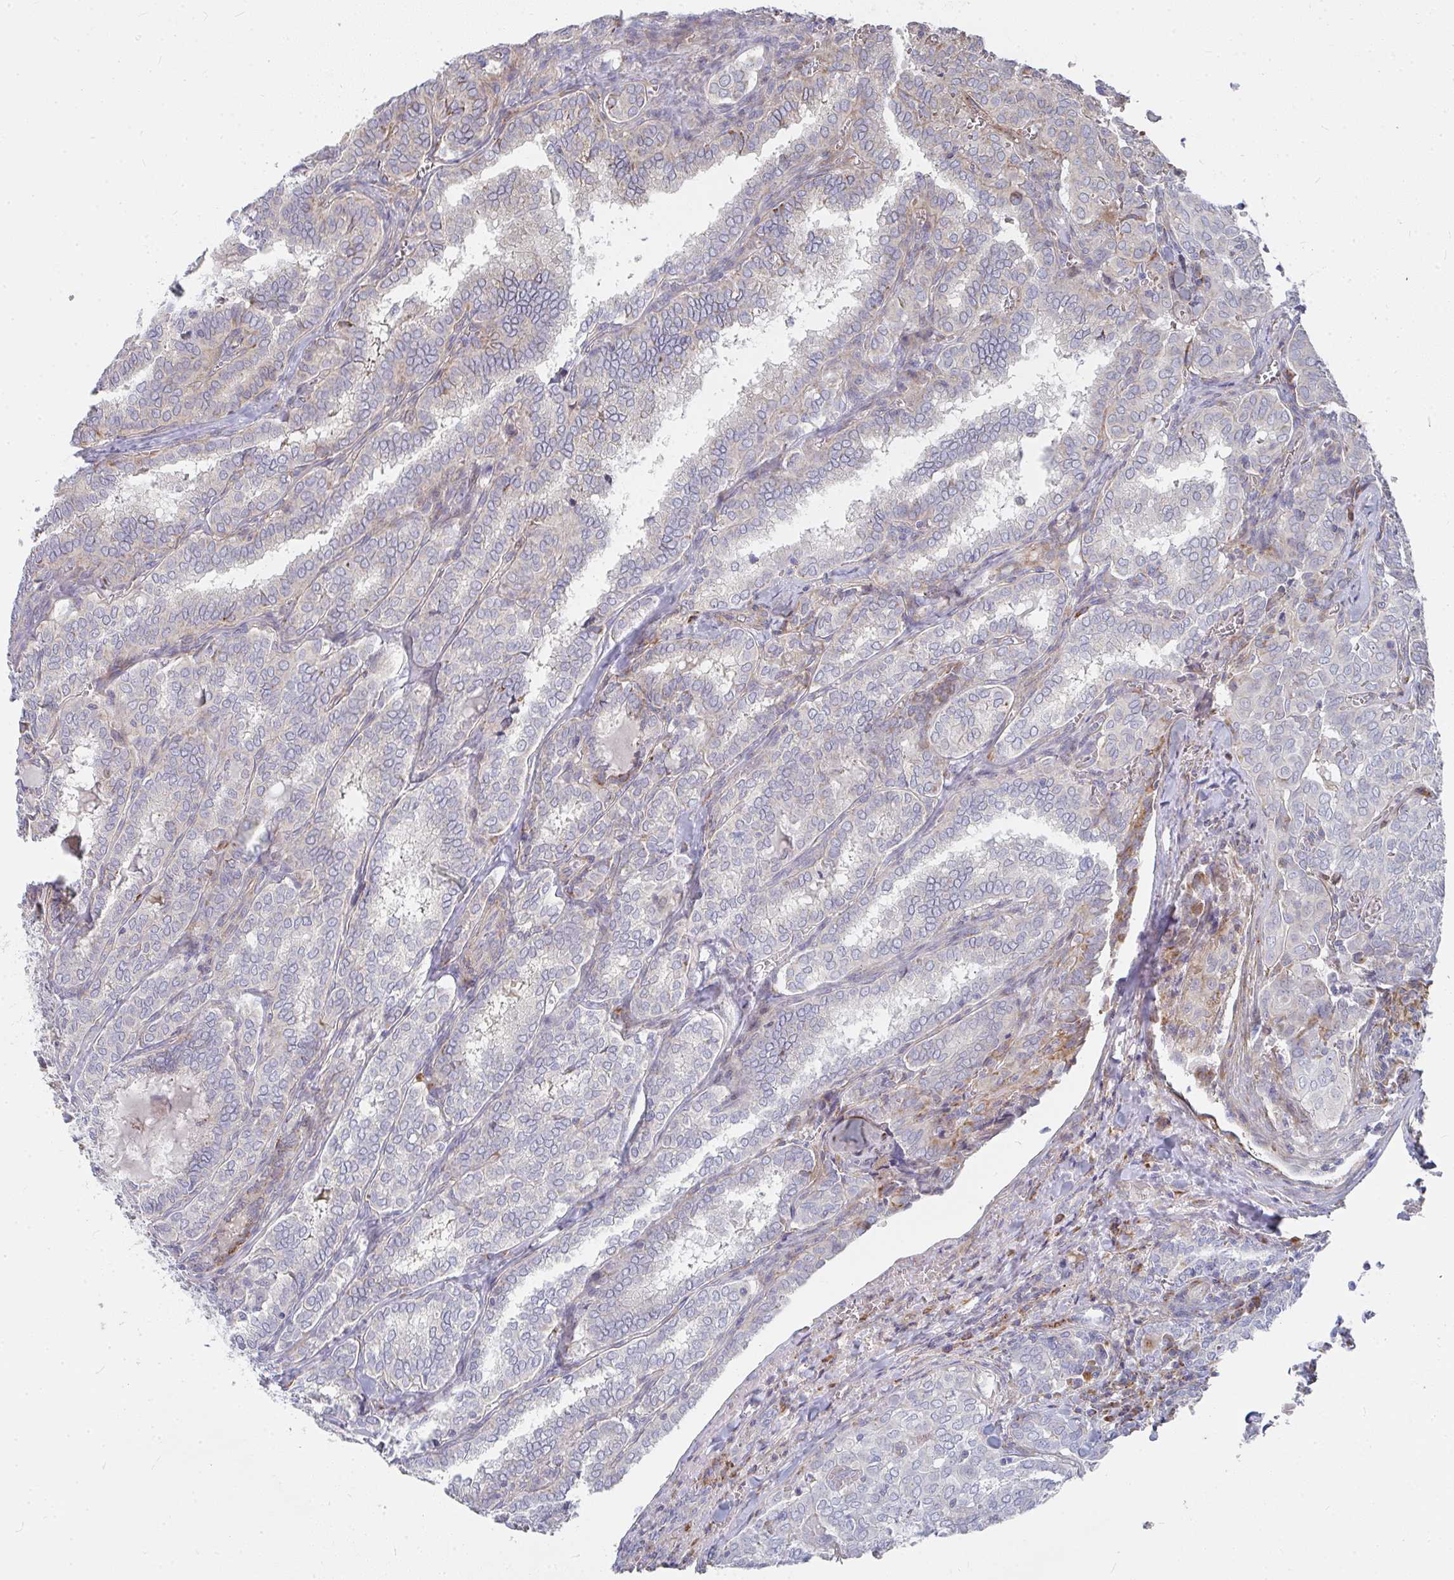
{"staining": {"intensity": "negative", "quantity": "none", "location": "none"}, "tissue": "thyroid cancer", "cell_type": "Tumor cells", "image_type": "cancer", "snomed": [{"axis": "morphology", "description": "Papillary adenocarcinoma, NOS"}, {"axis": "topography", "description": "Thyroid gland"}], "caption": "IHC of thyroid cancer exhibits no positivity in tumor cells.", "gene": "RHEBL1", "patient": {"sex": "female", "age": 30}}